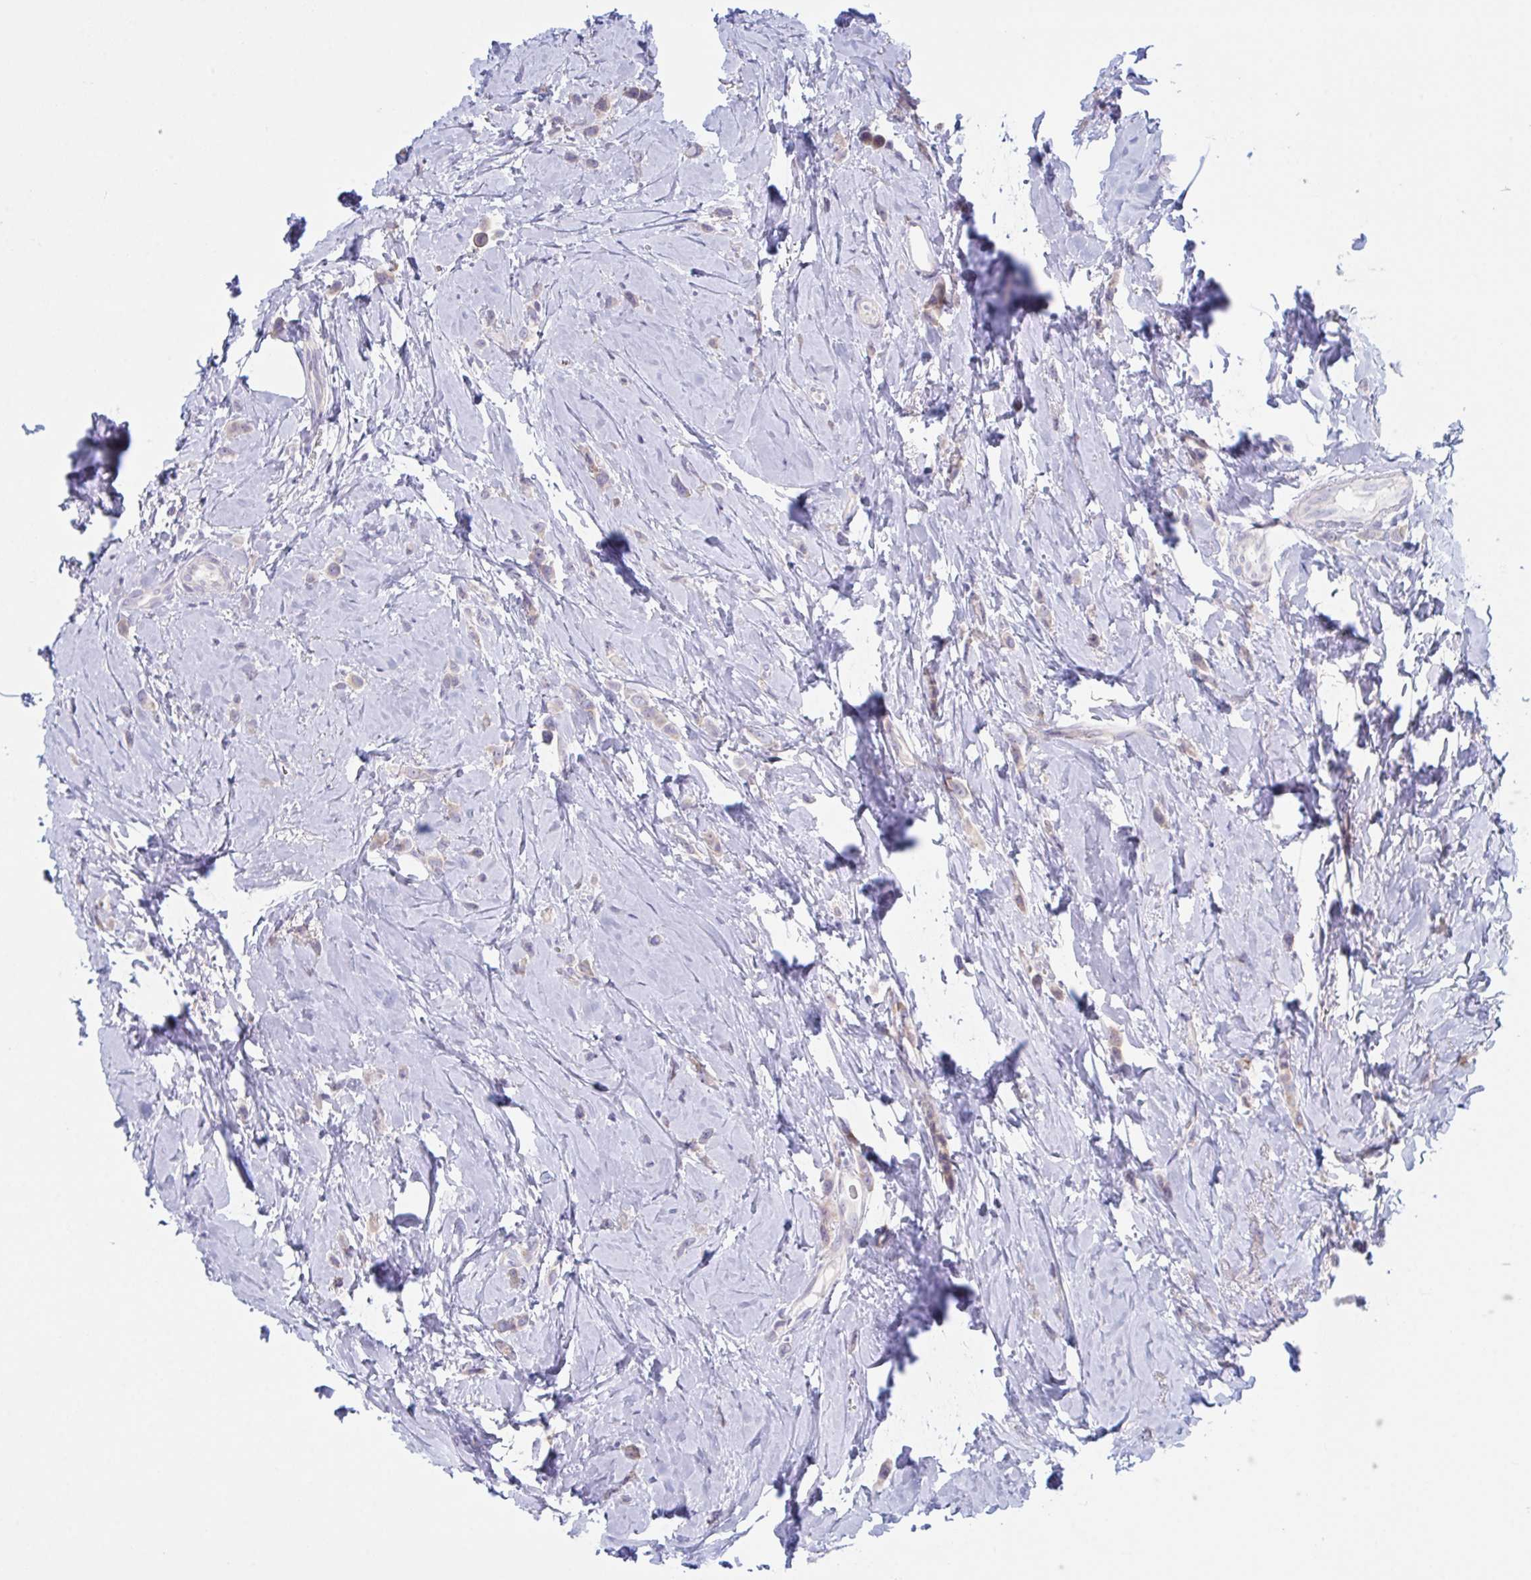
{"staining": {"intensity": "negative", "quantity": "none", "location": "none"}, "tissue": "breast cancer", "cell_type": "Tumor cells", "image_type": "cancer", "snomed": [{"axis": "morphology", "description": "Lobular carcinoma"}, {"axis": "topography", "description": "Breast"}], "caption": "DAB (3,3'-diaminobenzidine) immunohistochemical staining of human lobular carcinoma (breast) shows no significant positivity in tumor cells.", "gene": "NAA30", "patient": {"sex": "female", "age": 66}}